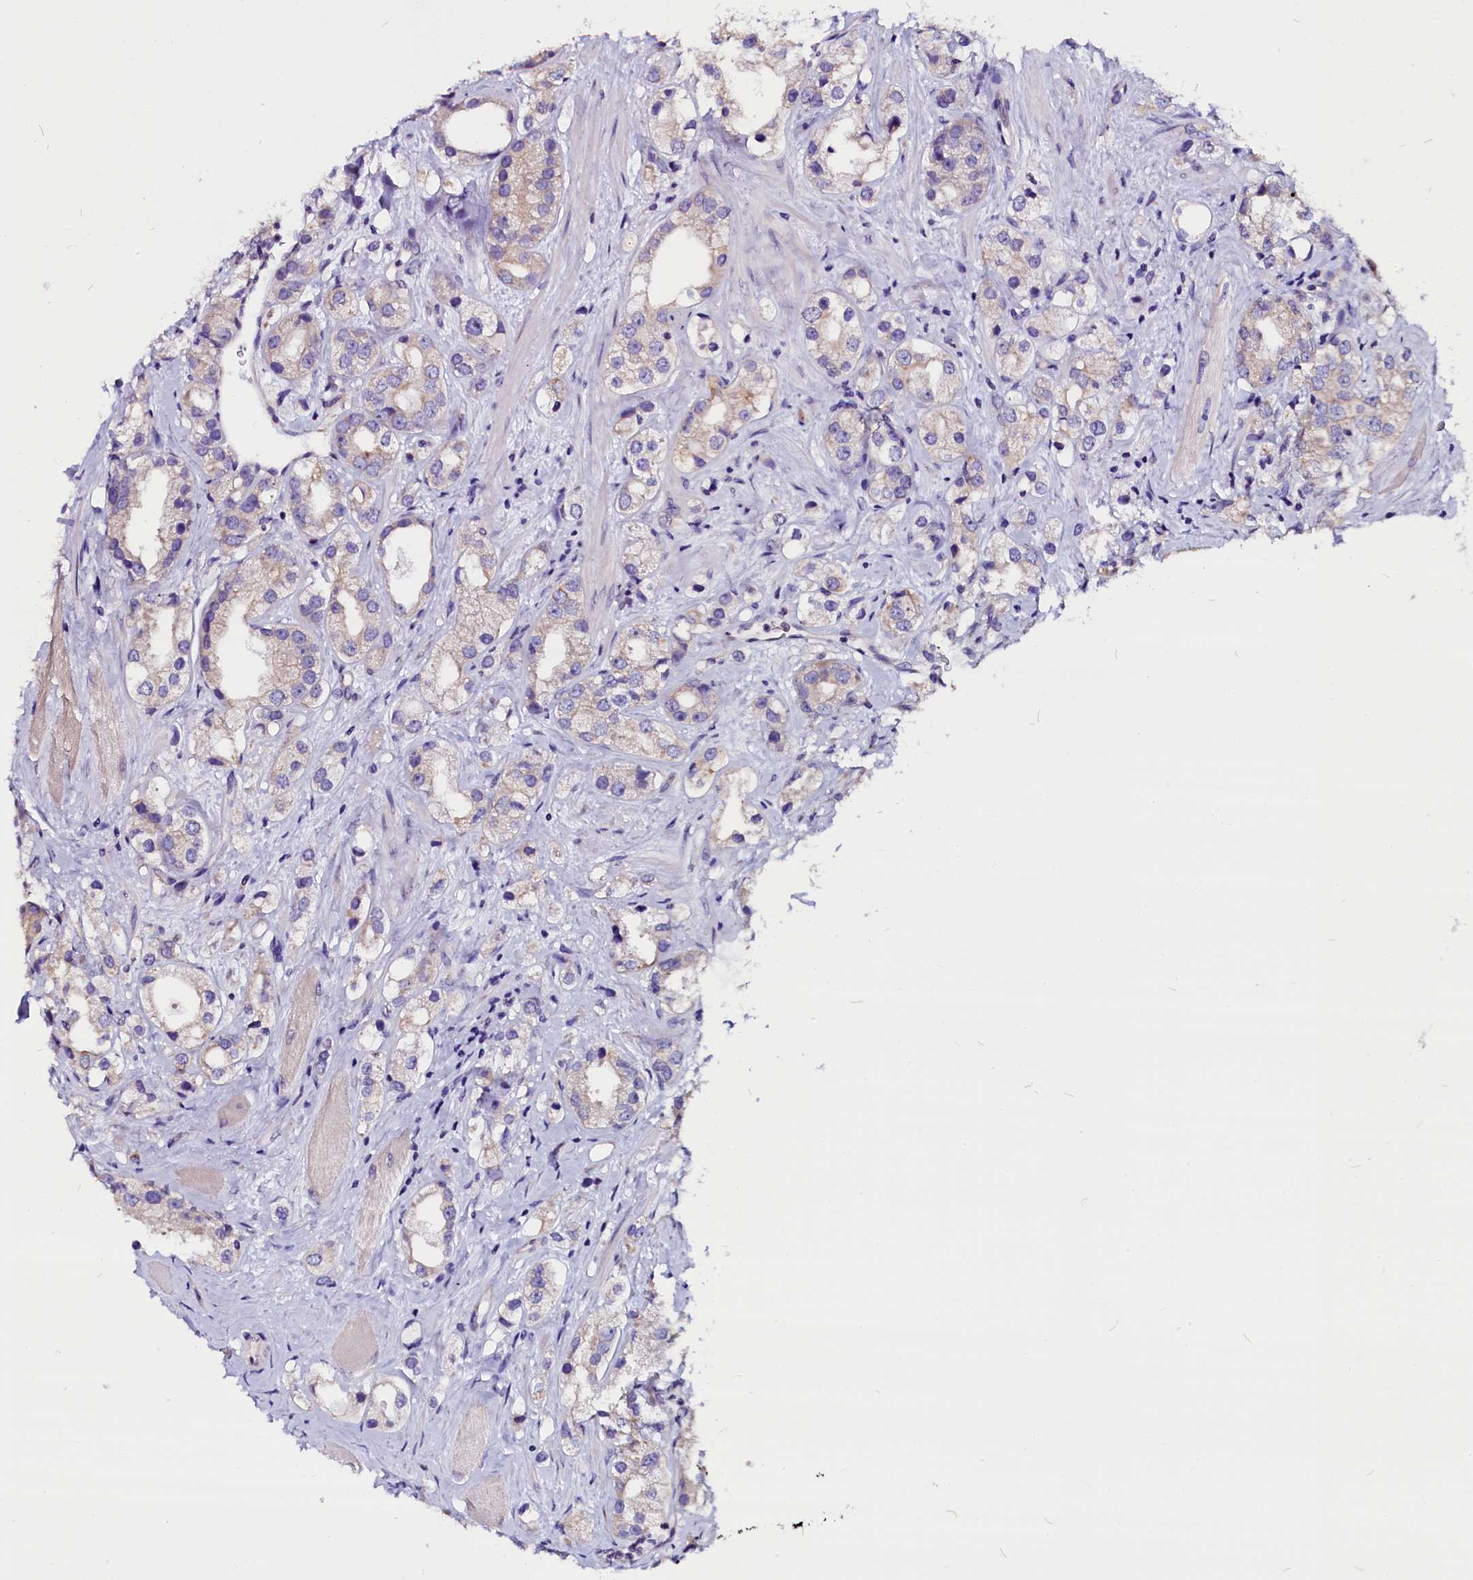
{"staining": {"intensity": "weak", "quantity": "<25%", "location": "cytoplasmic/membranous"}, "tissue": "prostate cancer", "cell_type": "Tumor cells", "image_type": "cancer", "snomed": [{"axis": "morphology", "description": "Adenocarcinoma, NOS"}, {"axis": "topography", "description": "Prostate"}], "caption": "A high-resolution photomicrograph shows immunohistochemistry (IHC) staining of prostate adenocarcinoma, which displays no significant positivity in tumor cells.", "gene": "CEP170", "patient": {"sex": "male", "age": 79}}